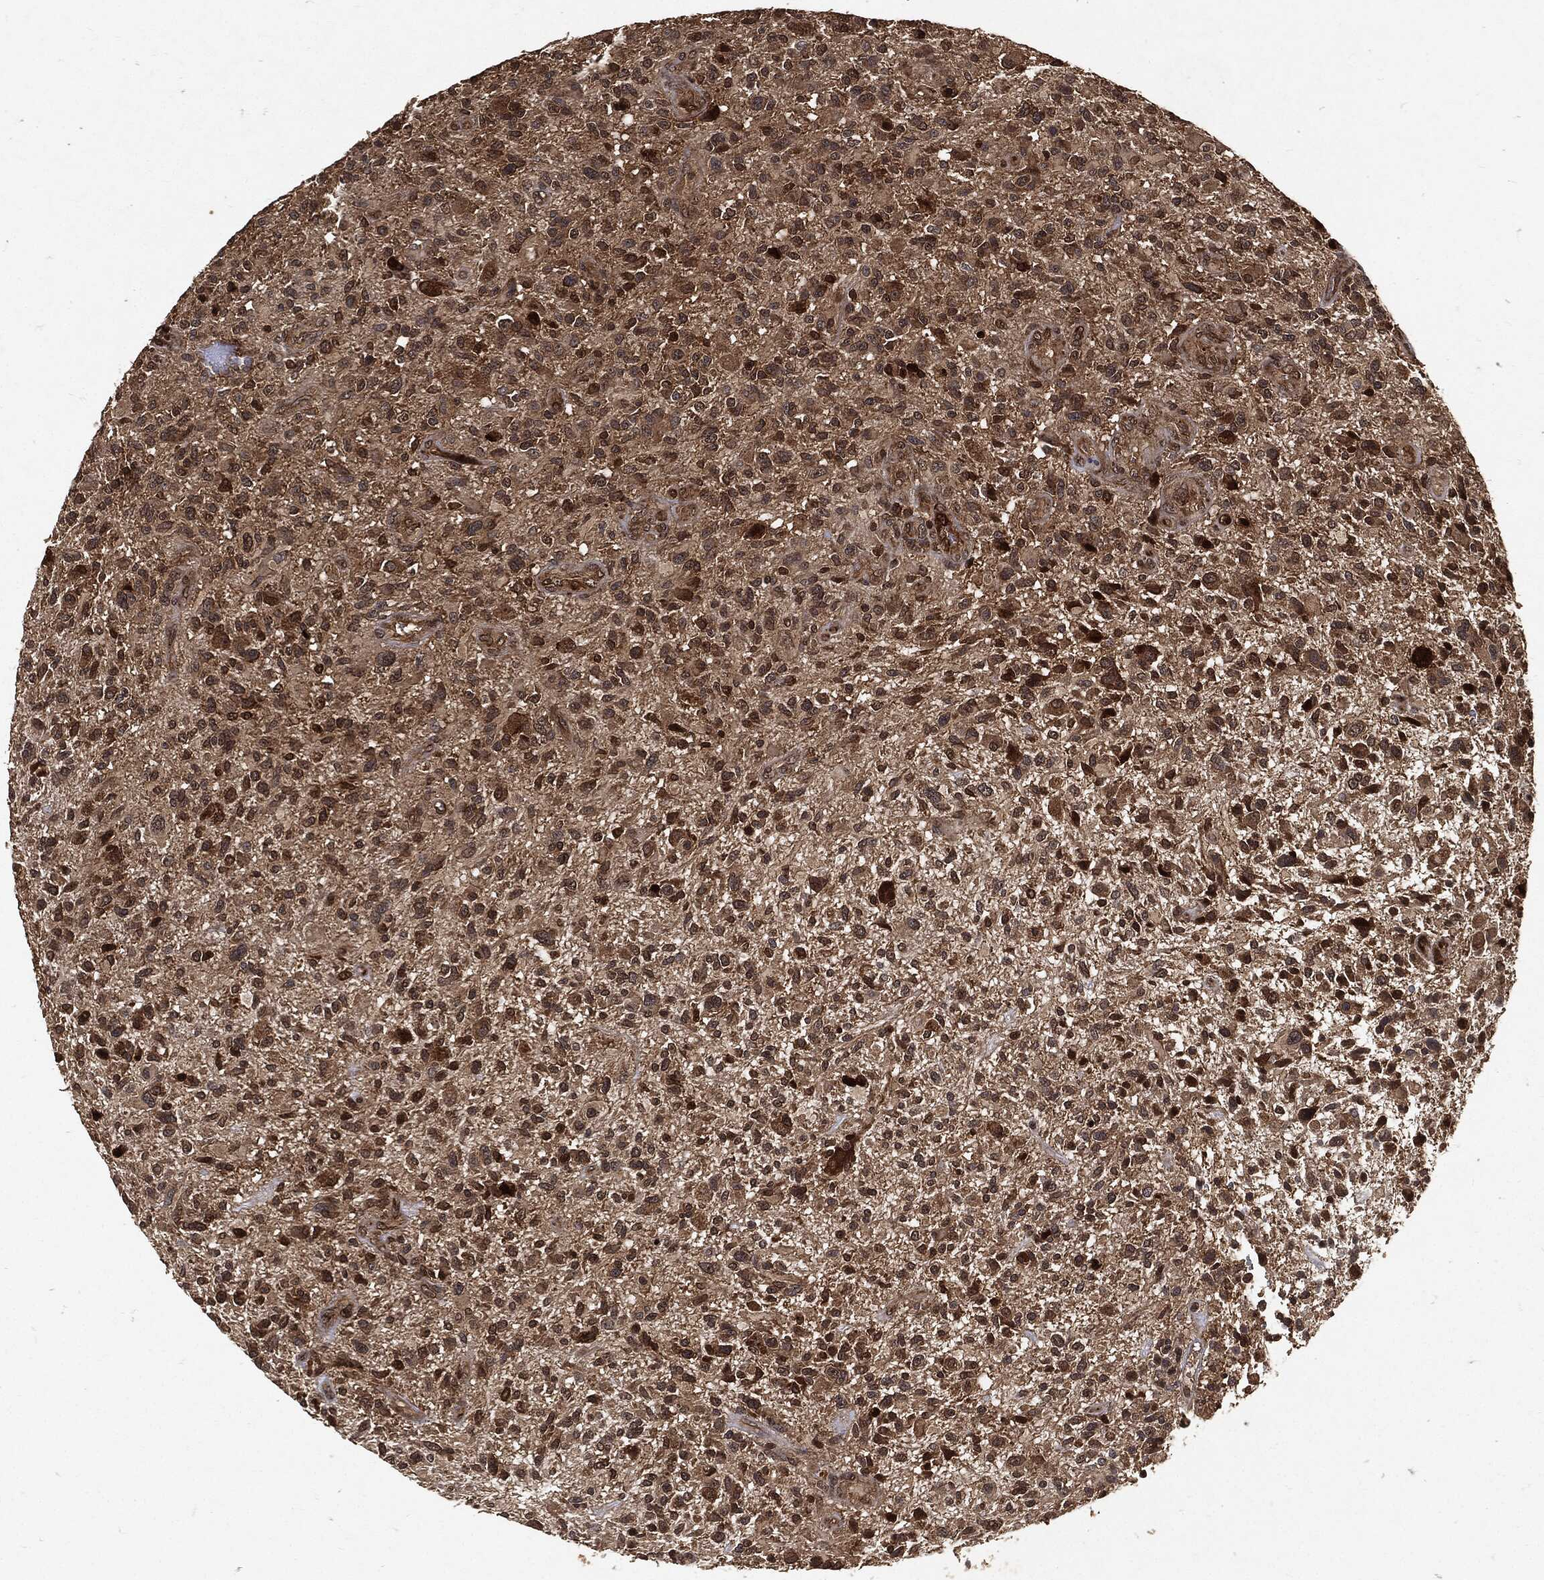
{"staining": {"intensity": "moderate", "quantity": ">75%", "location": "cytoplasmic/membranous"}, "tissue": "glioma", "cell_type": "Tumor cells", "image_type": "cancer", "snomed": [{"axis": "morphology", "description": "Glioma, malignant, High grade"}, {"axis": "topography", "description": "Brain"}], "caption": "A micrograph of glioma stained for a protein shows moderate cytoplasmic/membranous brown staining in tumor cells.", "gene": "ZNF226", "patient": {"sex": "male", "age": 47}}